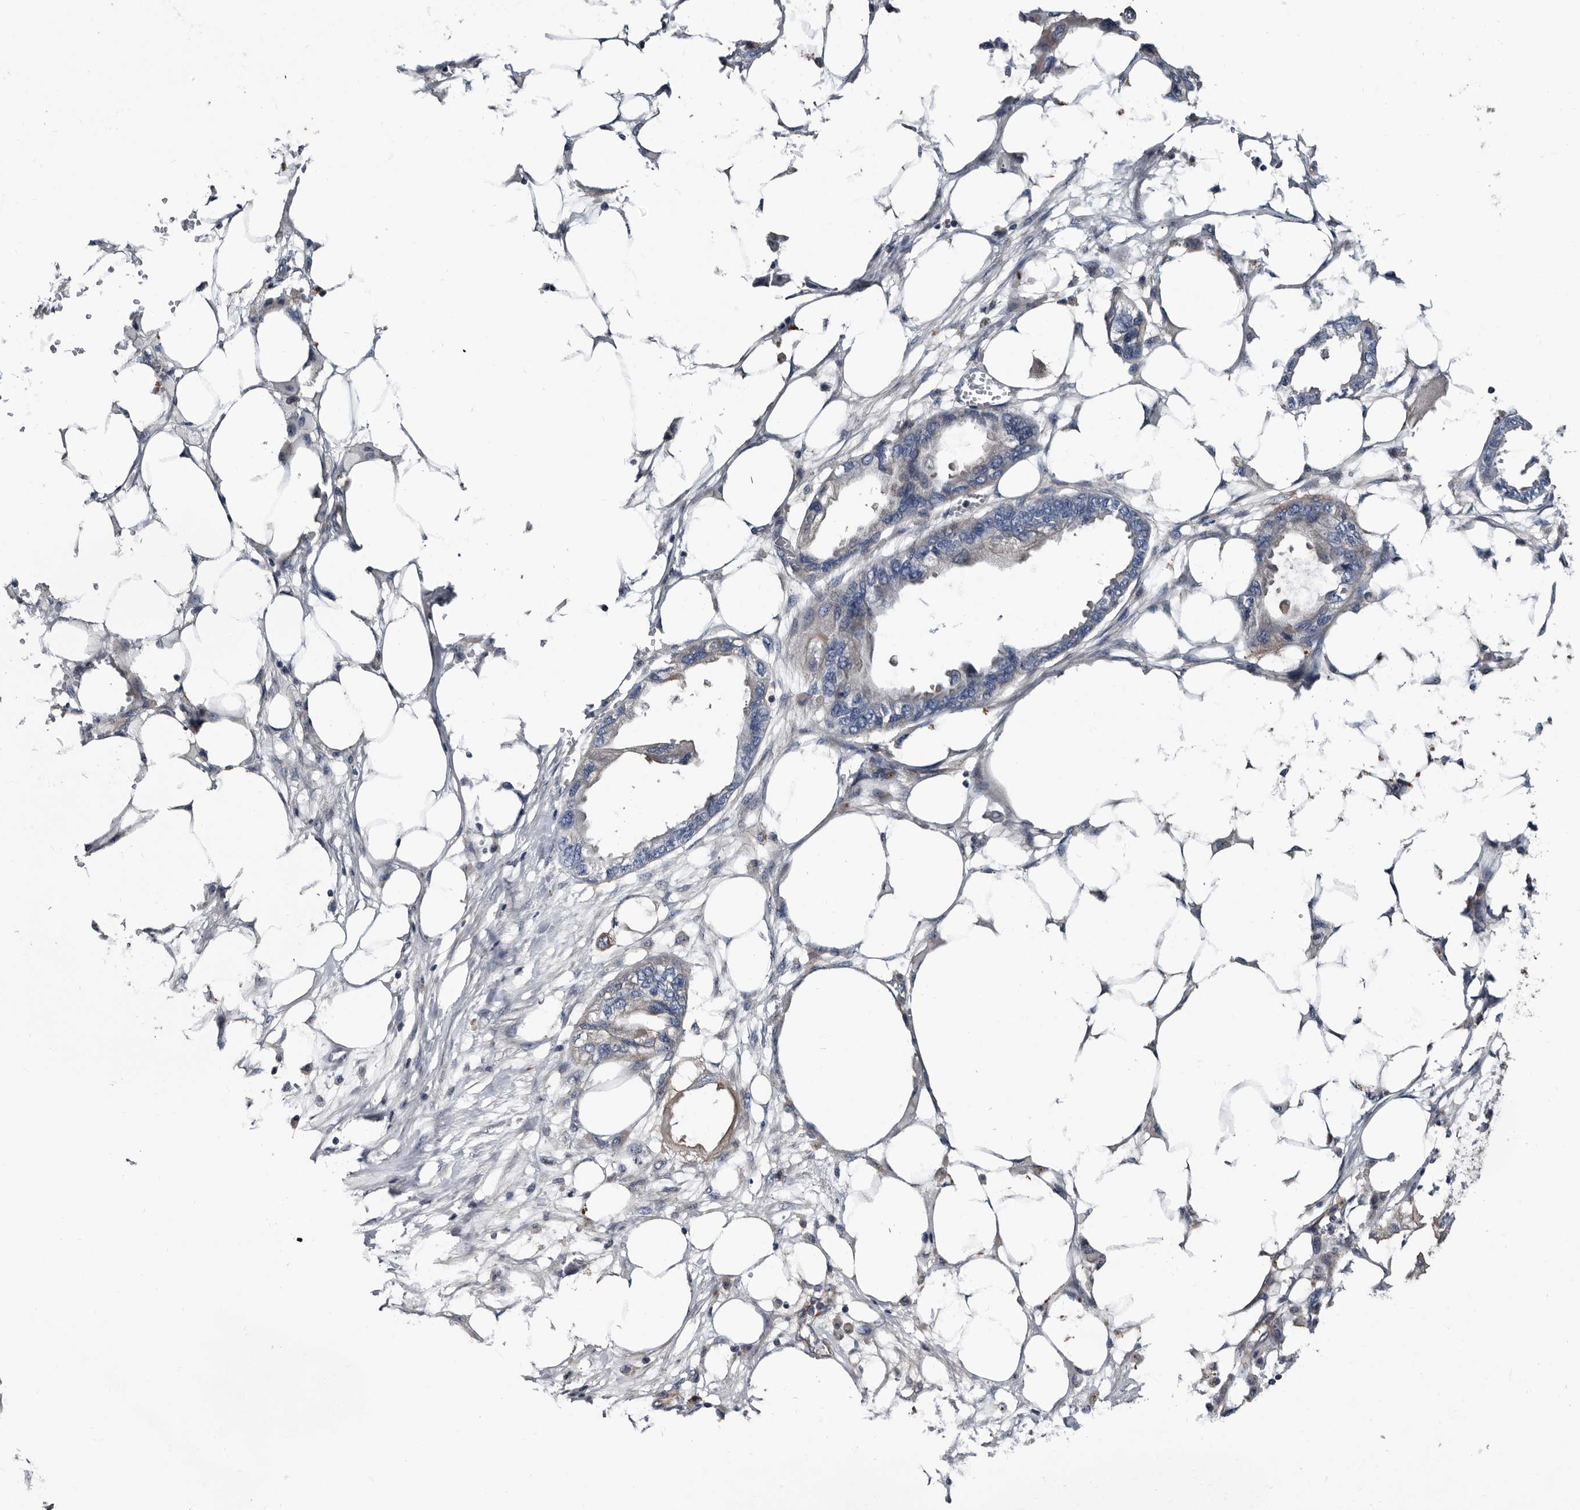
{"staining": {"intensity": "negative", "quantity": "none", "location": "none"}, "tissue": "endometrial cancer", "cell_type": "Tumor cells", "image_type": "cancer", "snomed": [{"axis": "morphology", "description": "Adenocarcinoma, NOS"}, {"axis": "morphology", "description": "Adenocarcinoma, metastatic, NOS"}, {"axis": "topography", "description": "Adipose tissue"}, {"axis": "topography", "description": "Endometrium"}], "caption": "Adenocarcinoma (endometrial) stained for a protein using immunohistochemistry (IHC) exhibits no positivity tumor cells.", "gene": "TSPAN17", "patient": {"sex": "female", "age": 67}}